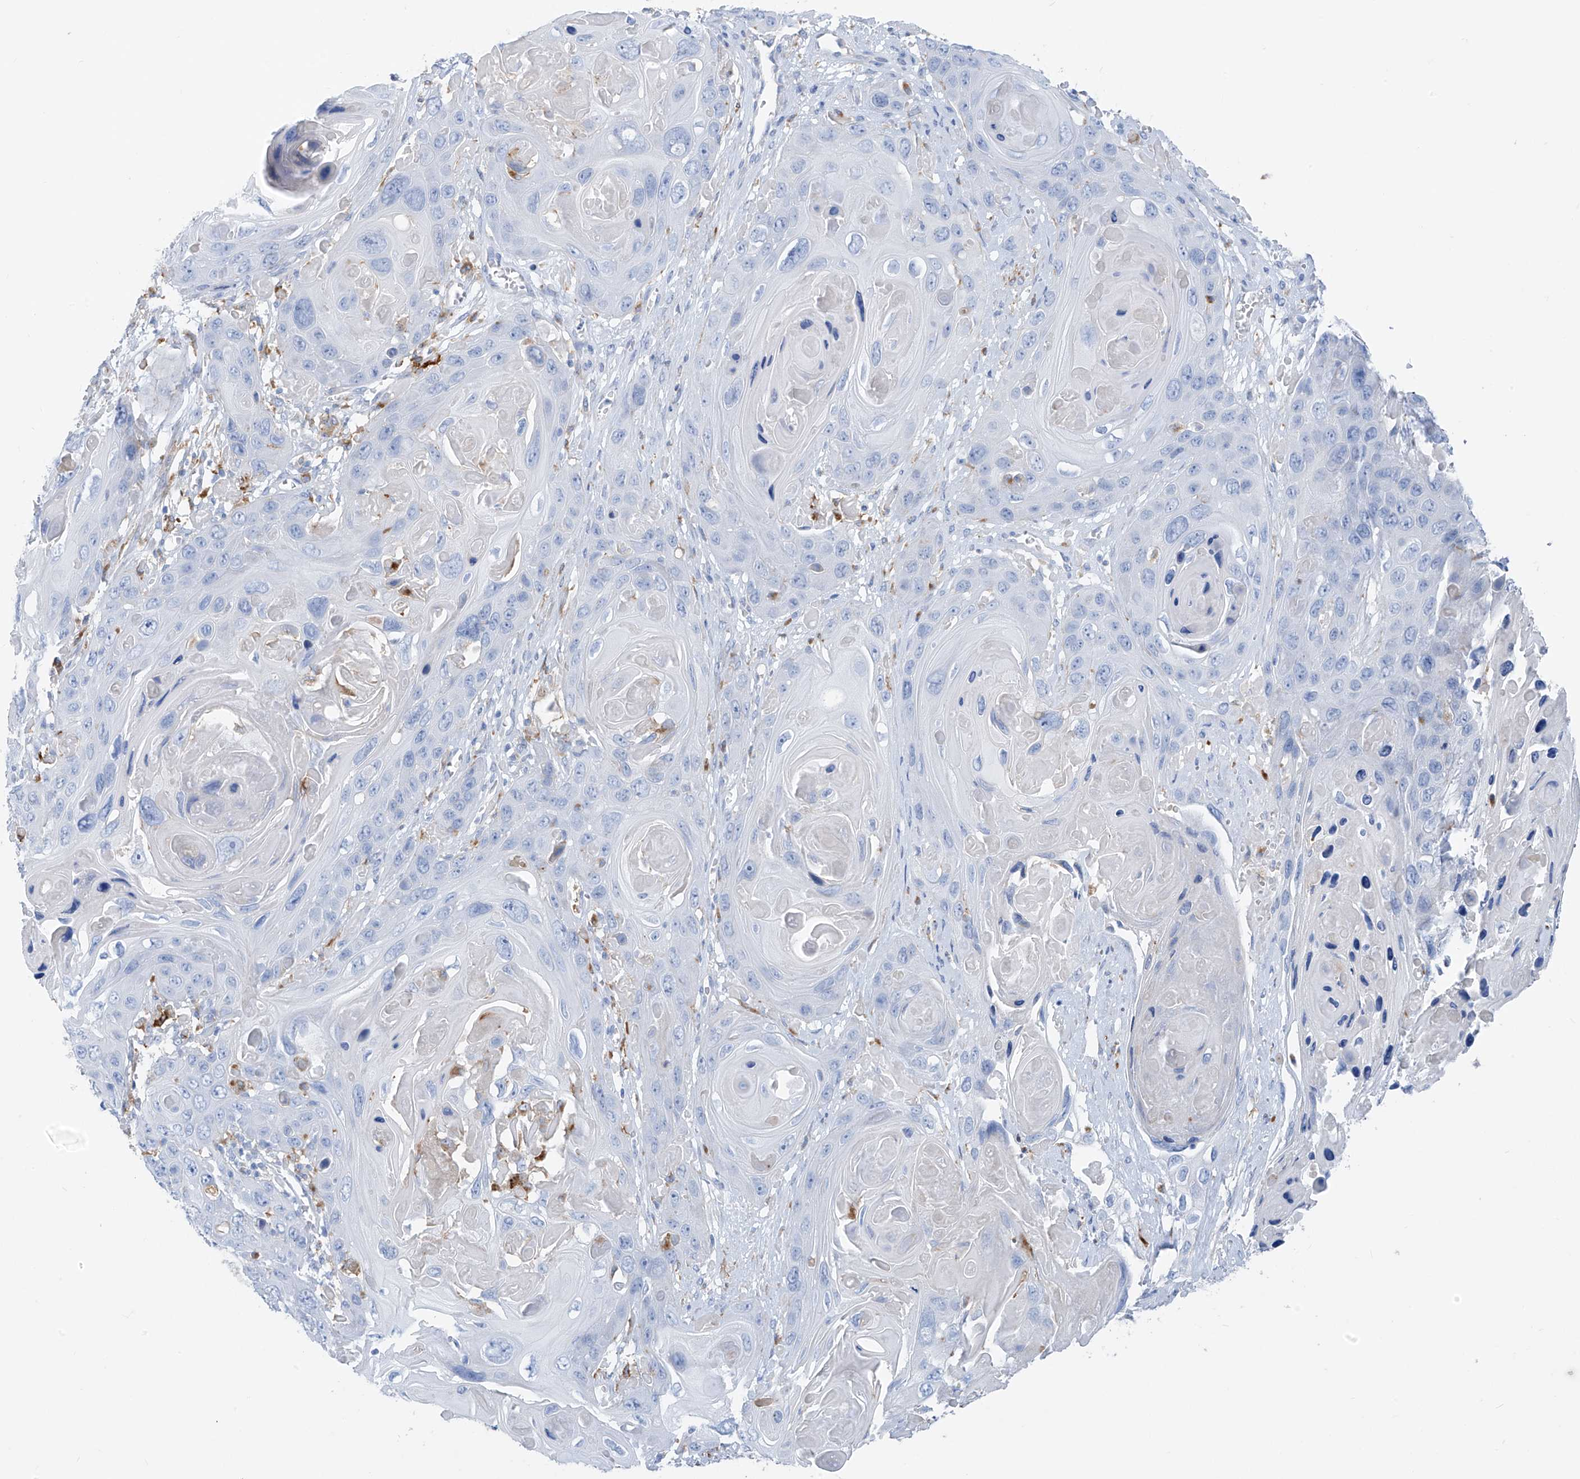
{"staining": {"intensity": "negative", "quantity": "none", "location": "none"}, "tissue": "skin cancer", "cell_type": "Tumor cells", "image_type": "cancer", "snomed": [{"axis": "morphology", "description": "Squamous cell carcinoma, NOS"}, {"axis": "topography", "description": "Skin"}], "caption": "DAB (3,3'-diaminobenzidine) immunohistochemical staining of human squamous cell carcinoma (skin) exhibits no significant positivity in tumor cells.", "gene": "GLMP", "patient": {"sex": "male", "age": 55}}